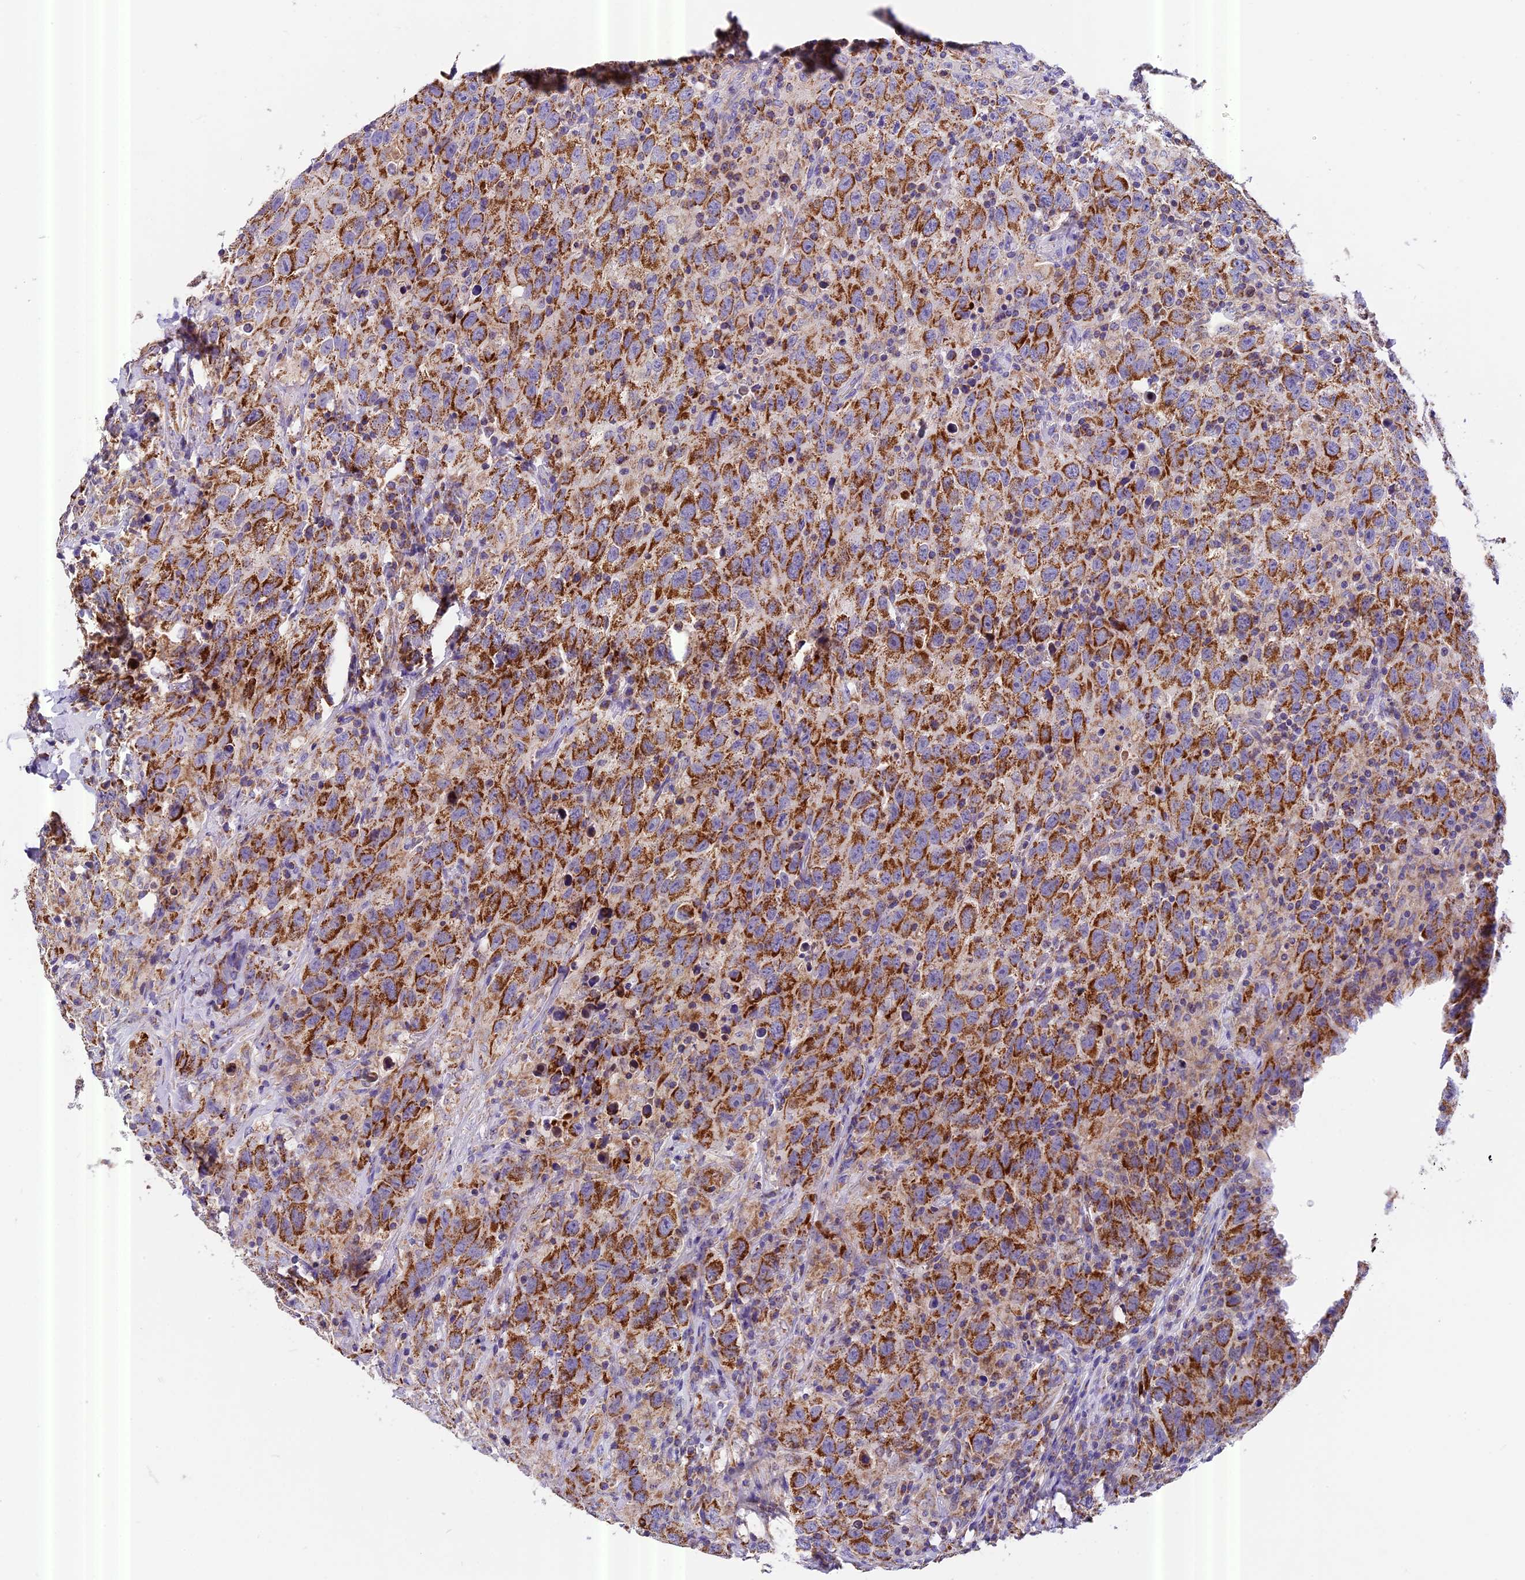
{"staining": {"intensity": "moderate", "quantity": ">75%", "location": "cytoplasmic/membranous"}, "tissue": "testis cancer", "cell_type": "Tumor cells", "image_type": "cancer", "snomed": [{"axis": "morphology", "description": "Seminoma, NOS"}, {"axis": "topography", "description": "Testis"}], "caption": "Seminoma (testis) stained for a protein (brown) shows moderate cytoplasmic/membranous positive staining in about >75% of tumor cells.", "gene": "MGME1", "patient": {"sex": "male", "age": 65}}